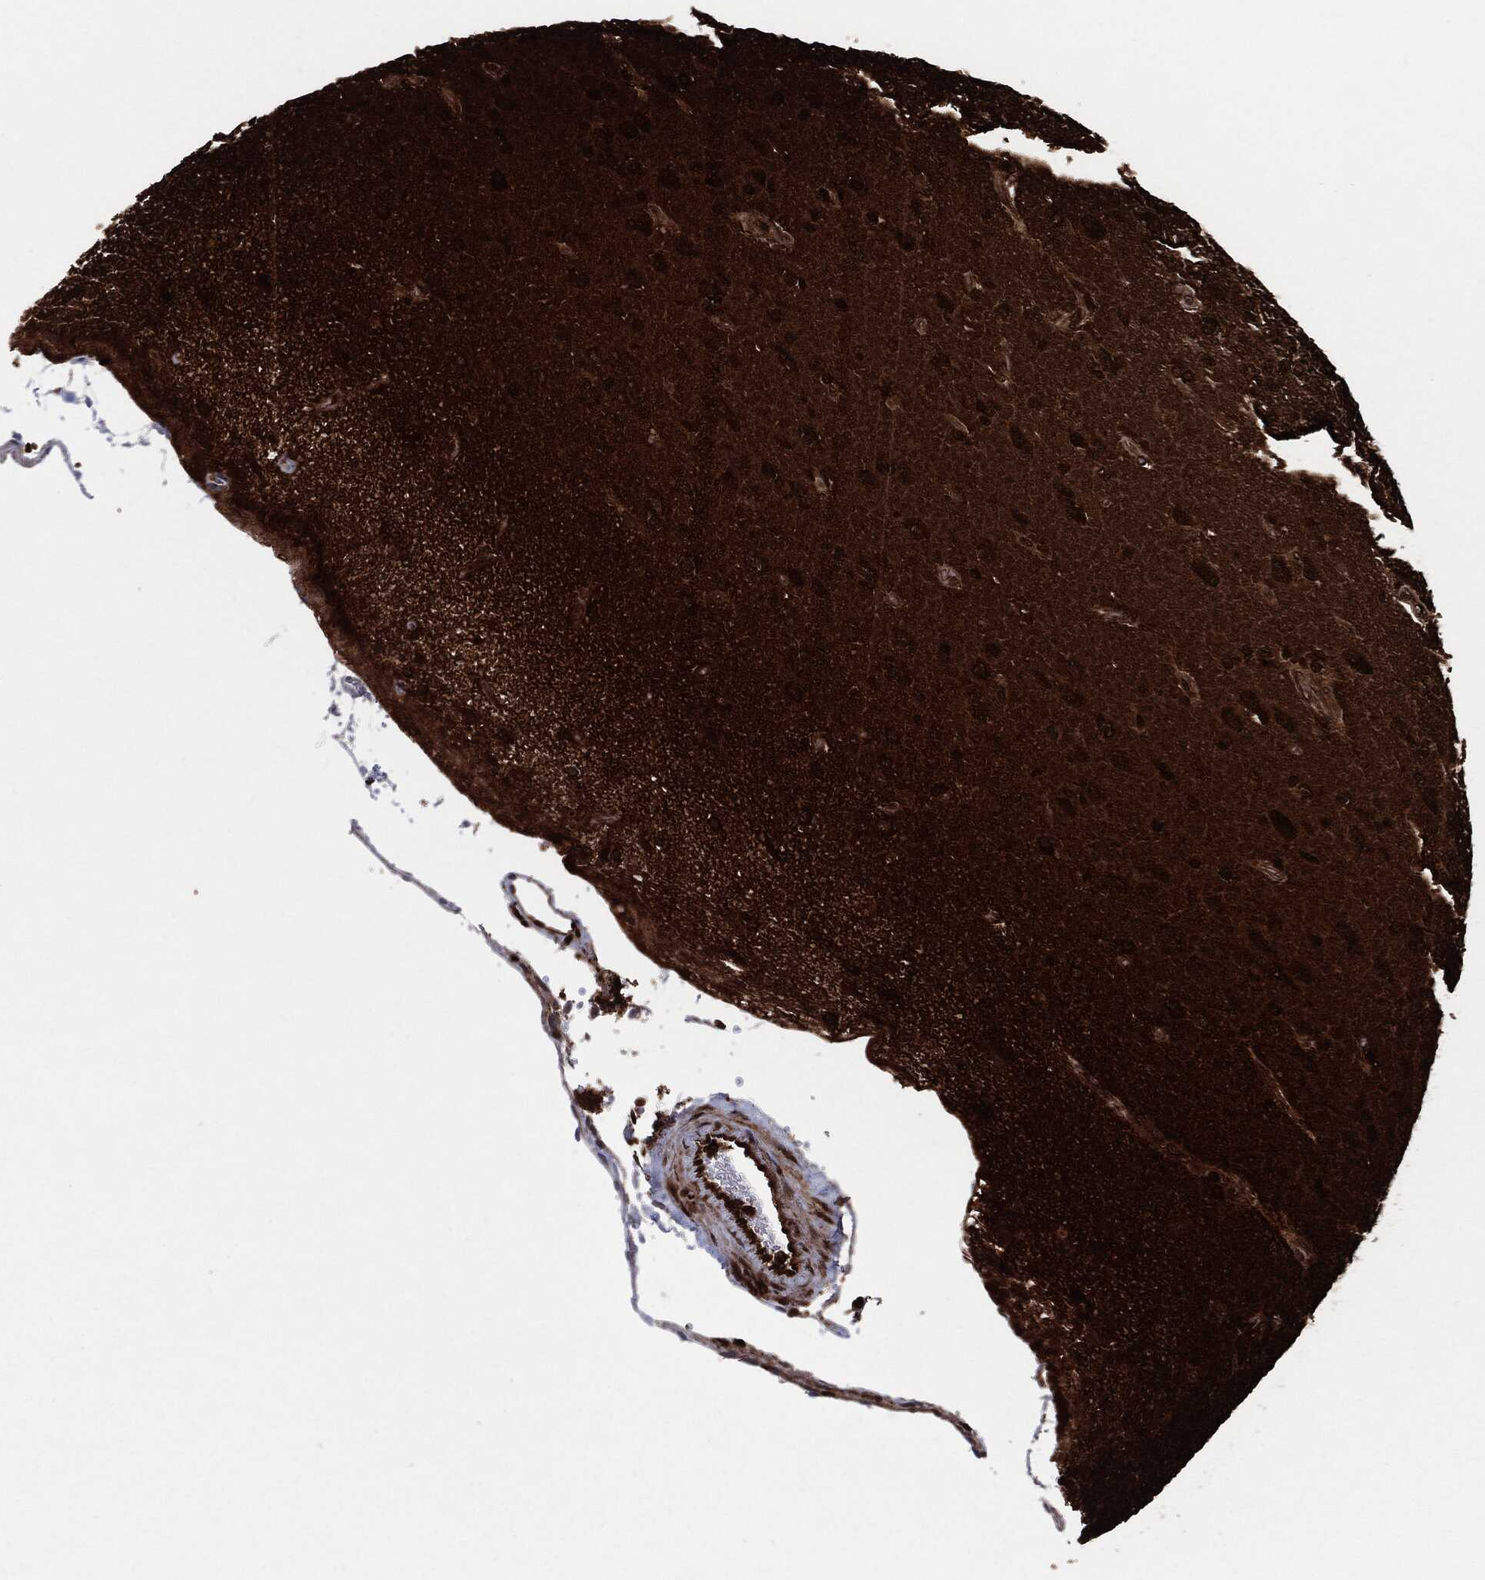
{"staining": {"intensity": "strong", "quantity": ">75%", "location": "cytoplasmic/membranous"}, "tissue": "glioma", "cell_type": "Tumor cells", "image_type": "cancer", "snomed": [{"axis": "morphology", "description": "Glioma, malignant, High grade"}, {"axis": "topography", "description": "Brain"}], "caption": "The micrograph exhibits staining of high-grade glioma (malignant), revealing strong cytoplasmic/membranous protein expression (brown color) within tumor cells.", "gene": "YWHAB", "patient": {"sex": "male", "age": 56}}